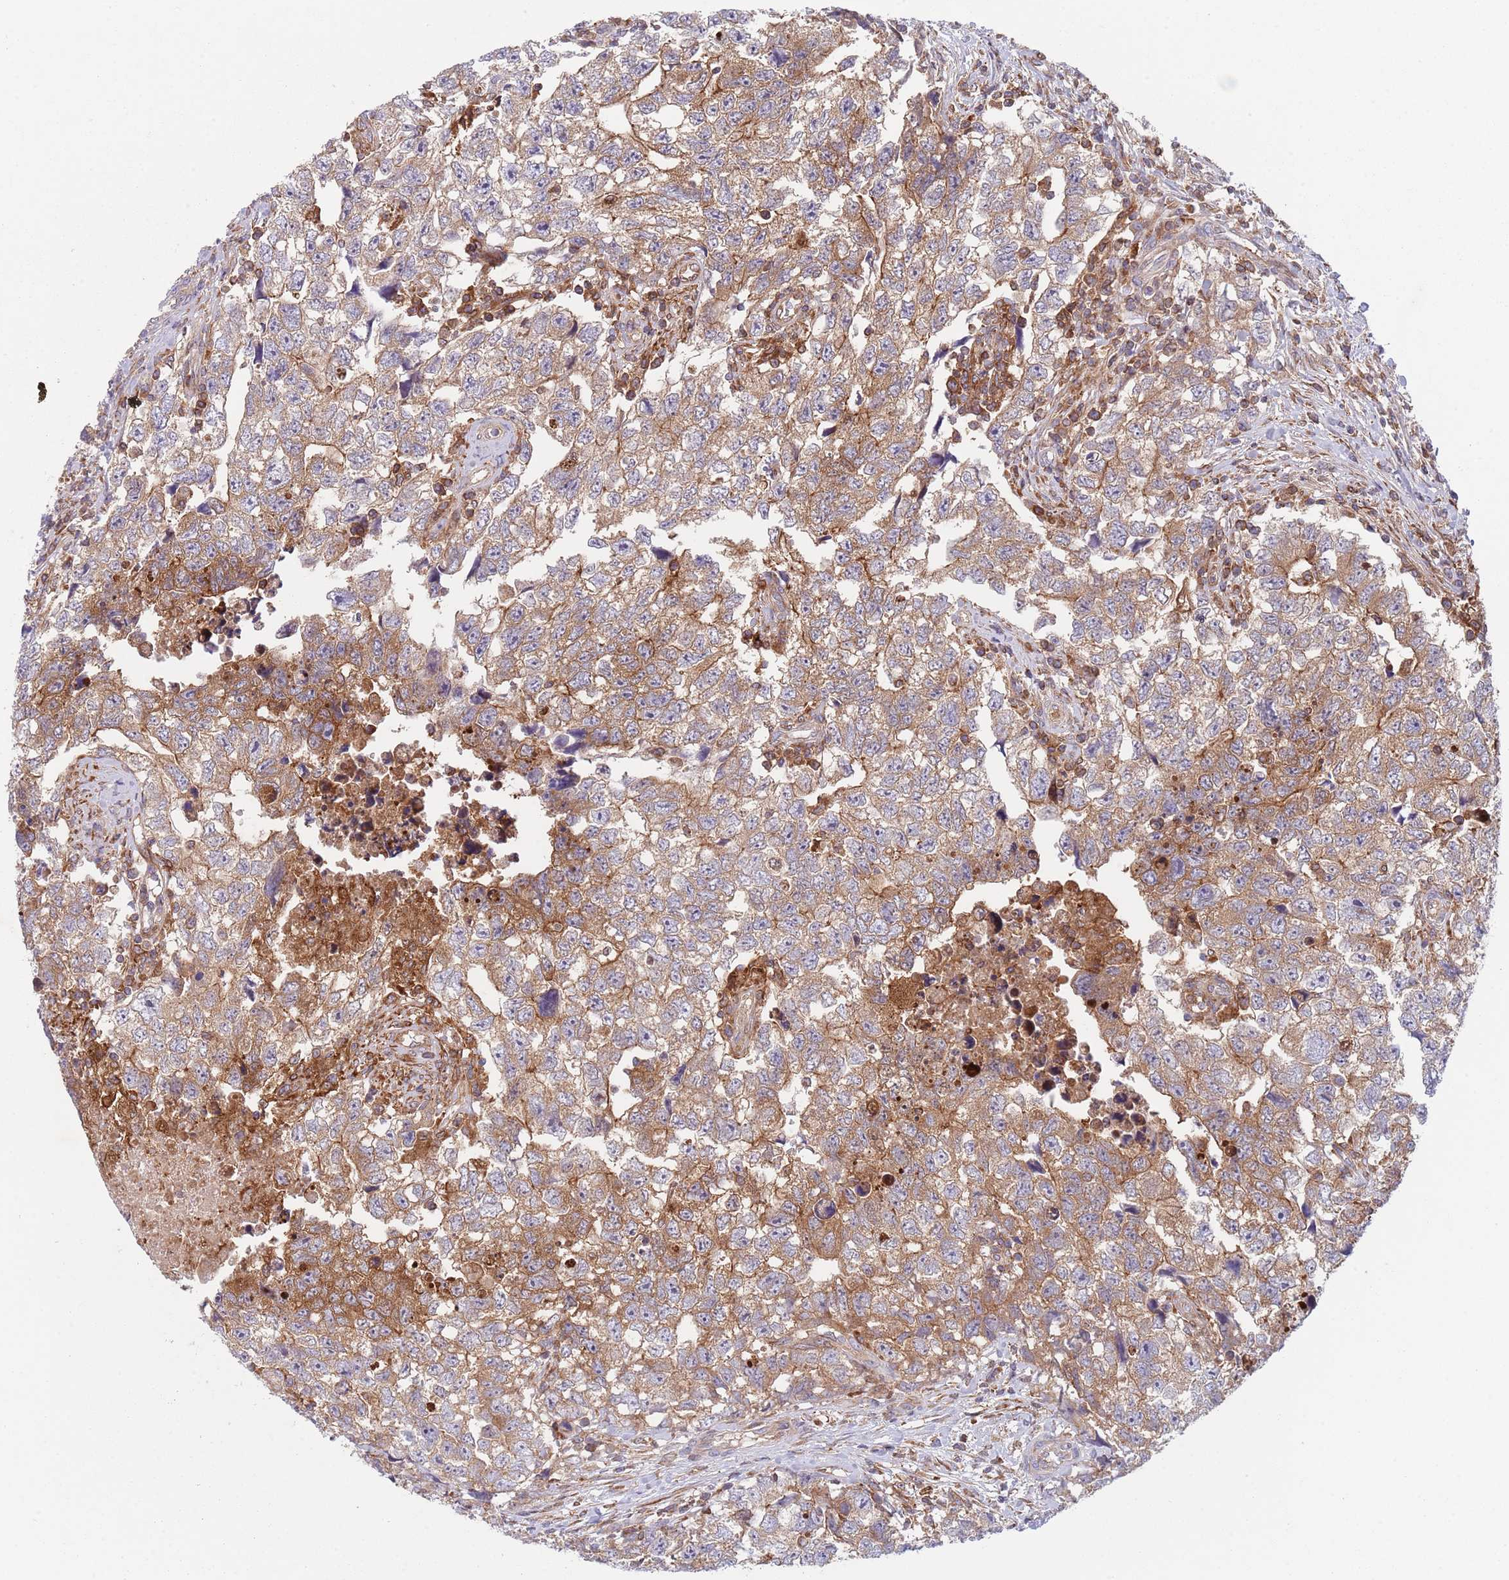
{"staining": {"intensity": "moderate", "quantity": ">75%", "location": "cytoplasmic/membranous"}, "tissue": "testis cancer", "cell_type": "Tumor cells", "image_type": "cancer", "snomed": [{"axis": "morphology", "description": "Carcinoma, Embryonal, NOS"}, {"axis": "topography", "description": "Testis"}], "caption": "DAB (3,3'-diaminobenzidine) immunohistochemical staining of testis embryonal carcinoma demonstrates moderate cytoplasmic/membranous protein positivity in about >75% of tumor cells.", "gene": "ZMYM5", "patient": {"sex": "male", "age": 22}}